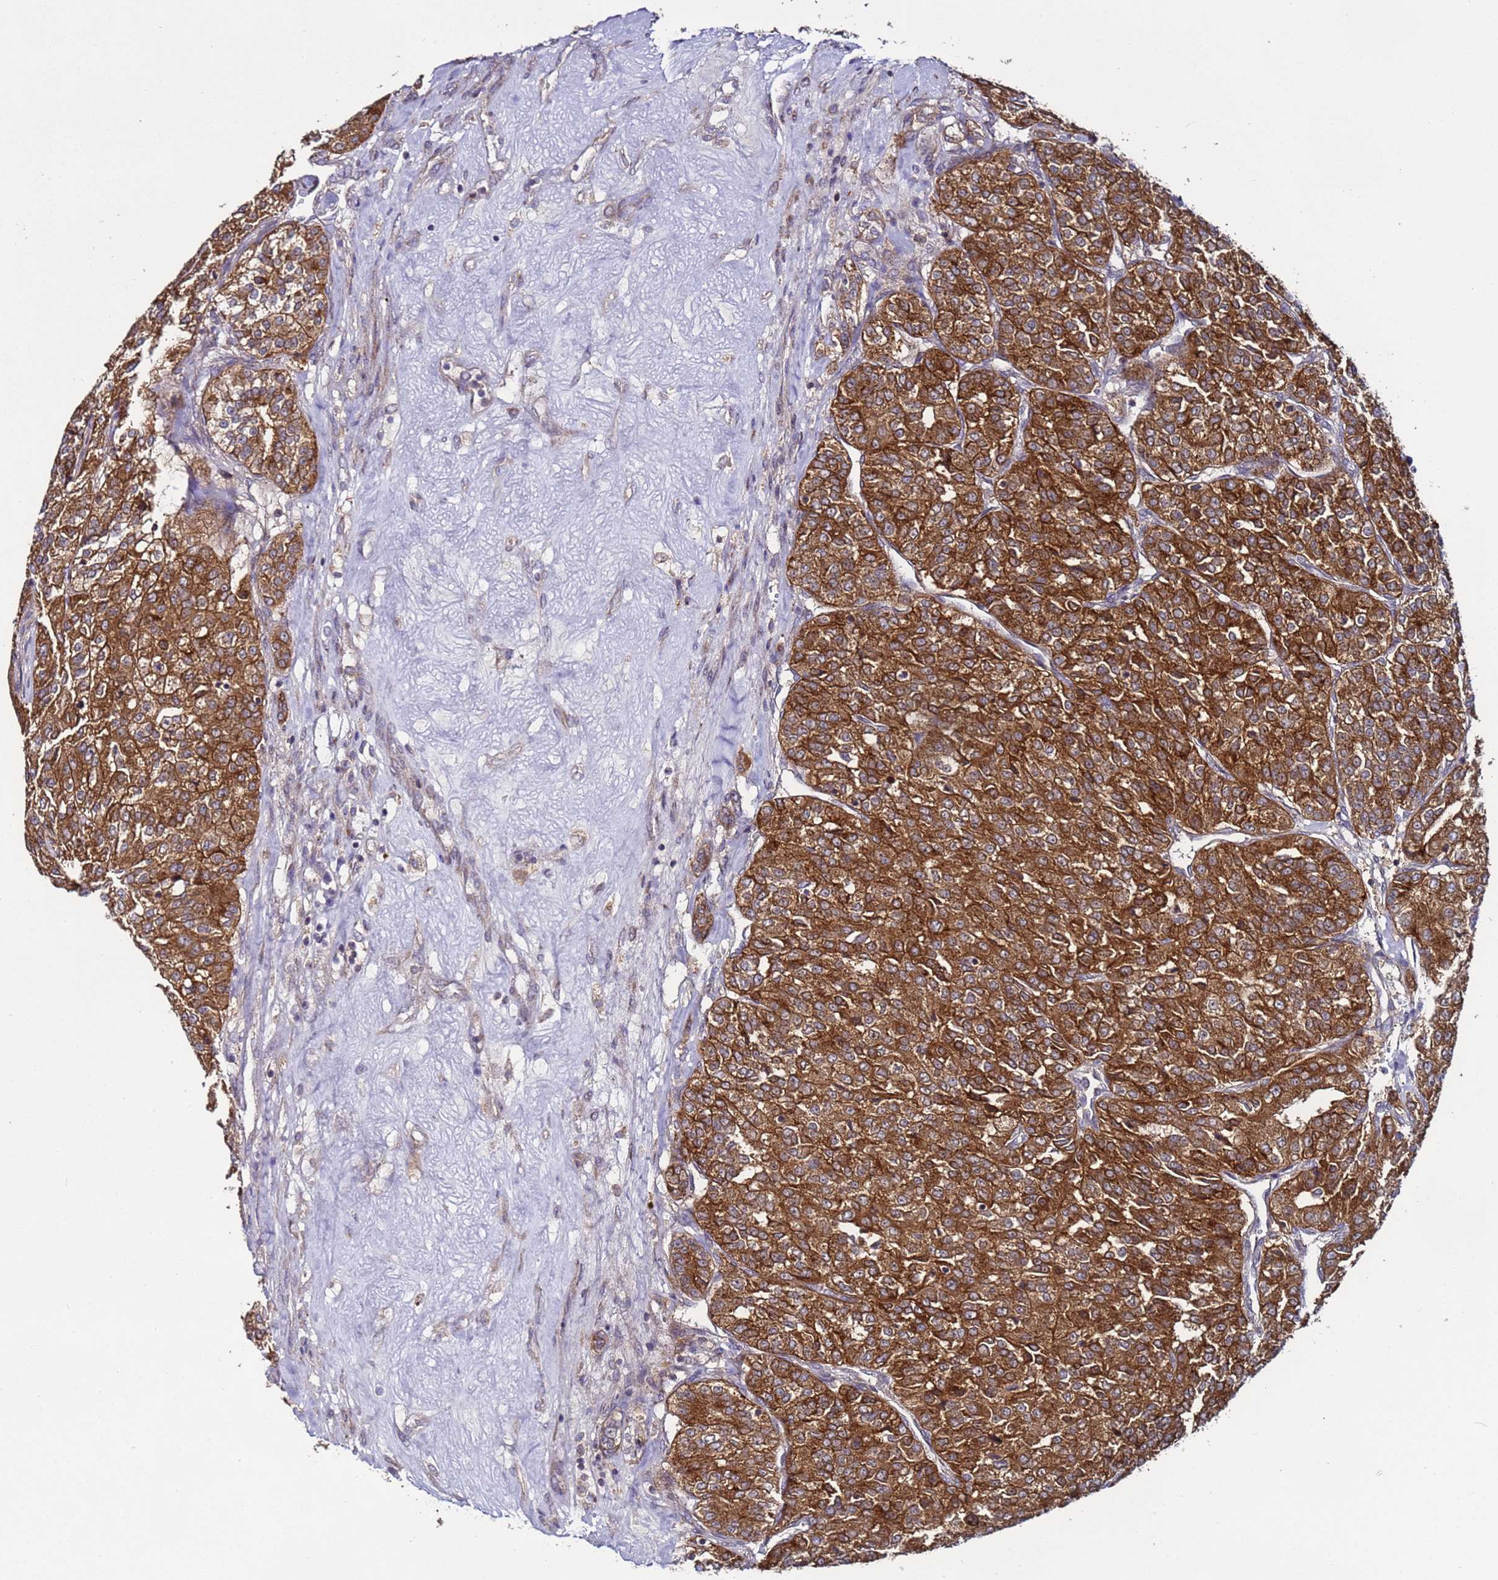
{"staining": {"intensity": "strong", "quantity": ">75%", "location": "cytoplasmic/membranous"}, "tissue": "renal cancer", "cell_type": "Tumor cells", "image_type": "cancer", "snomed": [{"axis": "morphology", "description": "Adenocarcinoma, NOS"}, {"axis": "topography", "description": "Kidney"}], "caption": "This is a photomicrograph of immunohistochemistry (IHC) staining of renal cancer (adenocarcinoma), which shows strong expression in the cytoplasmic/membranous of tumor cells.", "gene": "TMEM176B", "patient": {"sex": "female", "age": 63}}